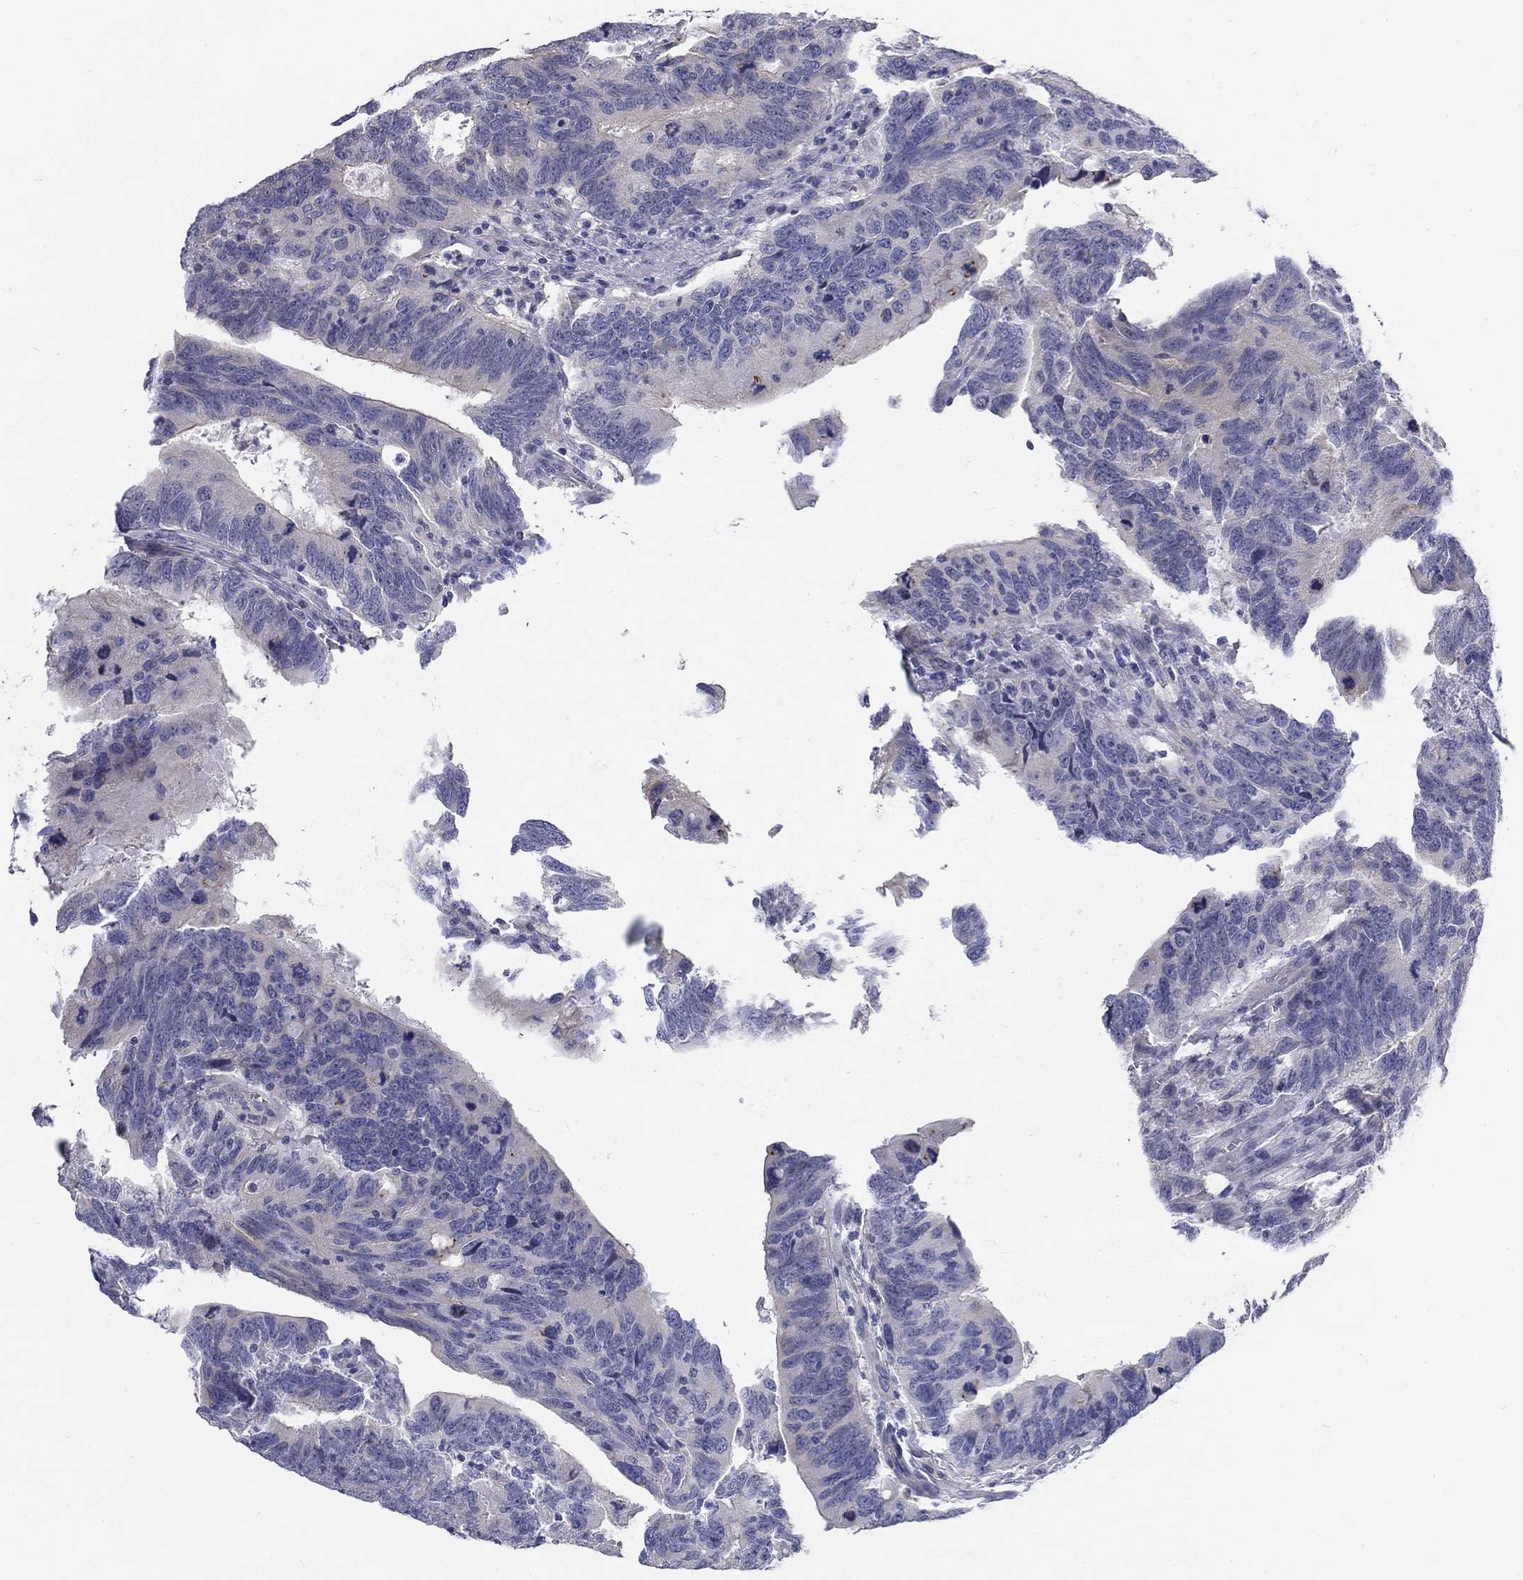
{"staining": {"intensity": "negative", "quantity": "none", "location": "none"}, "tissue": "colorectal cancer", "cell_type": "Tumor cells", "image_type": "cancer", "snomed": [{"axis": "morphology", "description": "Adenocarcinoma, NOS"}, {"axis": "topography", "description": "Colon"}], "caption": "The histopathology image shows no significant positivity in tumor cells of colorectal cancer (adenocarcinoma).", "gene": "GALNTL5", "patient": {"sex": "female", "age": 77}}